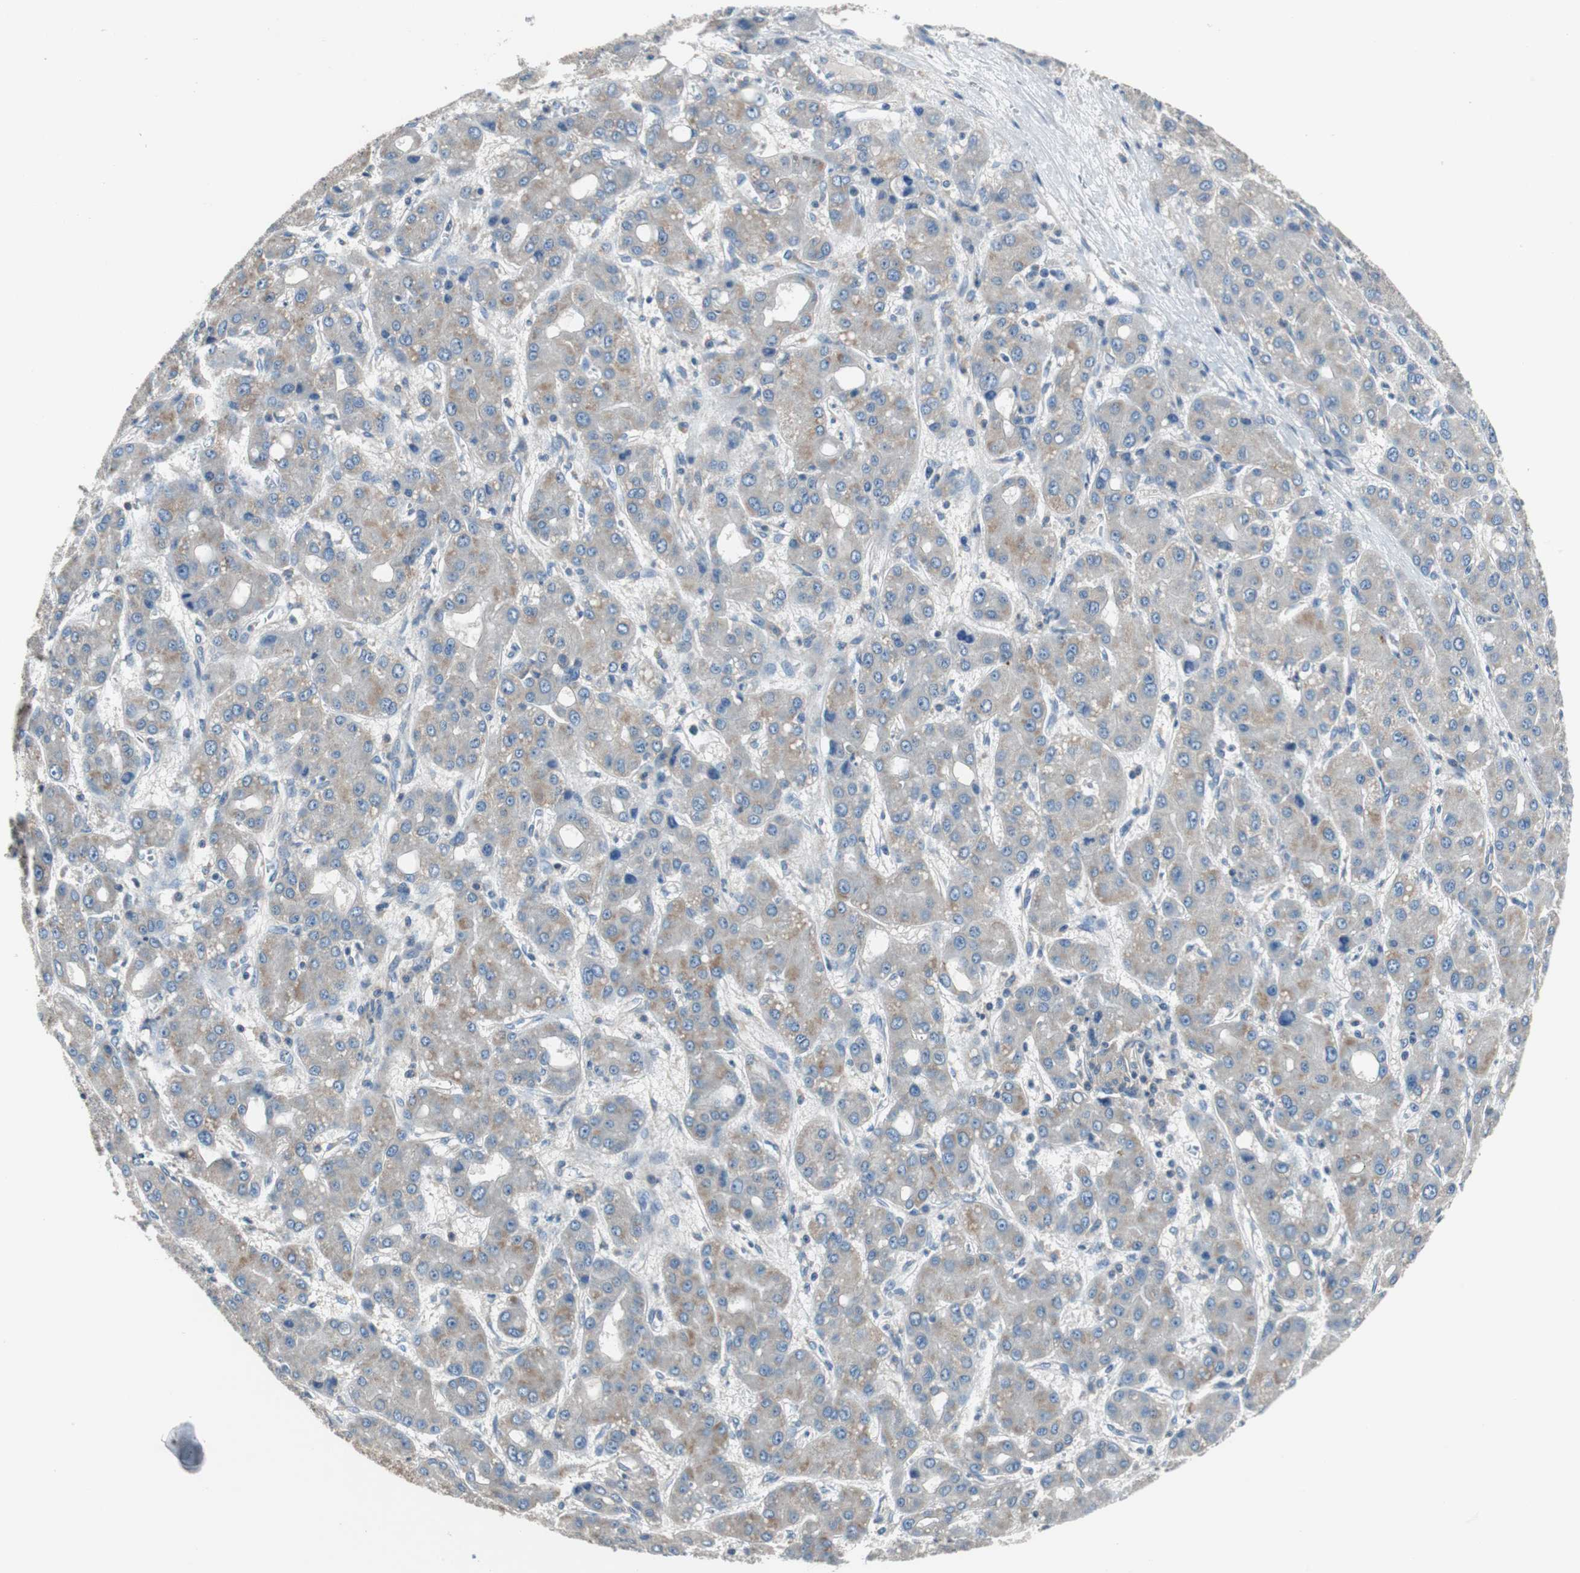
{"staining": {"intensity": "weak", "quantity": "<25%", "location": "cytoplasmic/membranous"}, "tissue": "liver cancer", "cell_type": "Tumor cells", "image_type": "cancer", "snomed": [{"axis": "morphology", "description": "Carcinoma, Hepatocellular, NOS"}, {"axis": "topography", "description": "Liver"}], "caption": "Micrograph shows no protein expression in tumor cells of hepatocellular carcinoma (liver) tissue.", "gene": "PRKCA", "patient": {"sex": "male", "age": 55}}